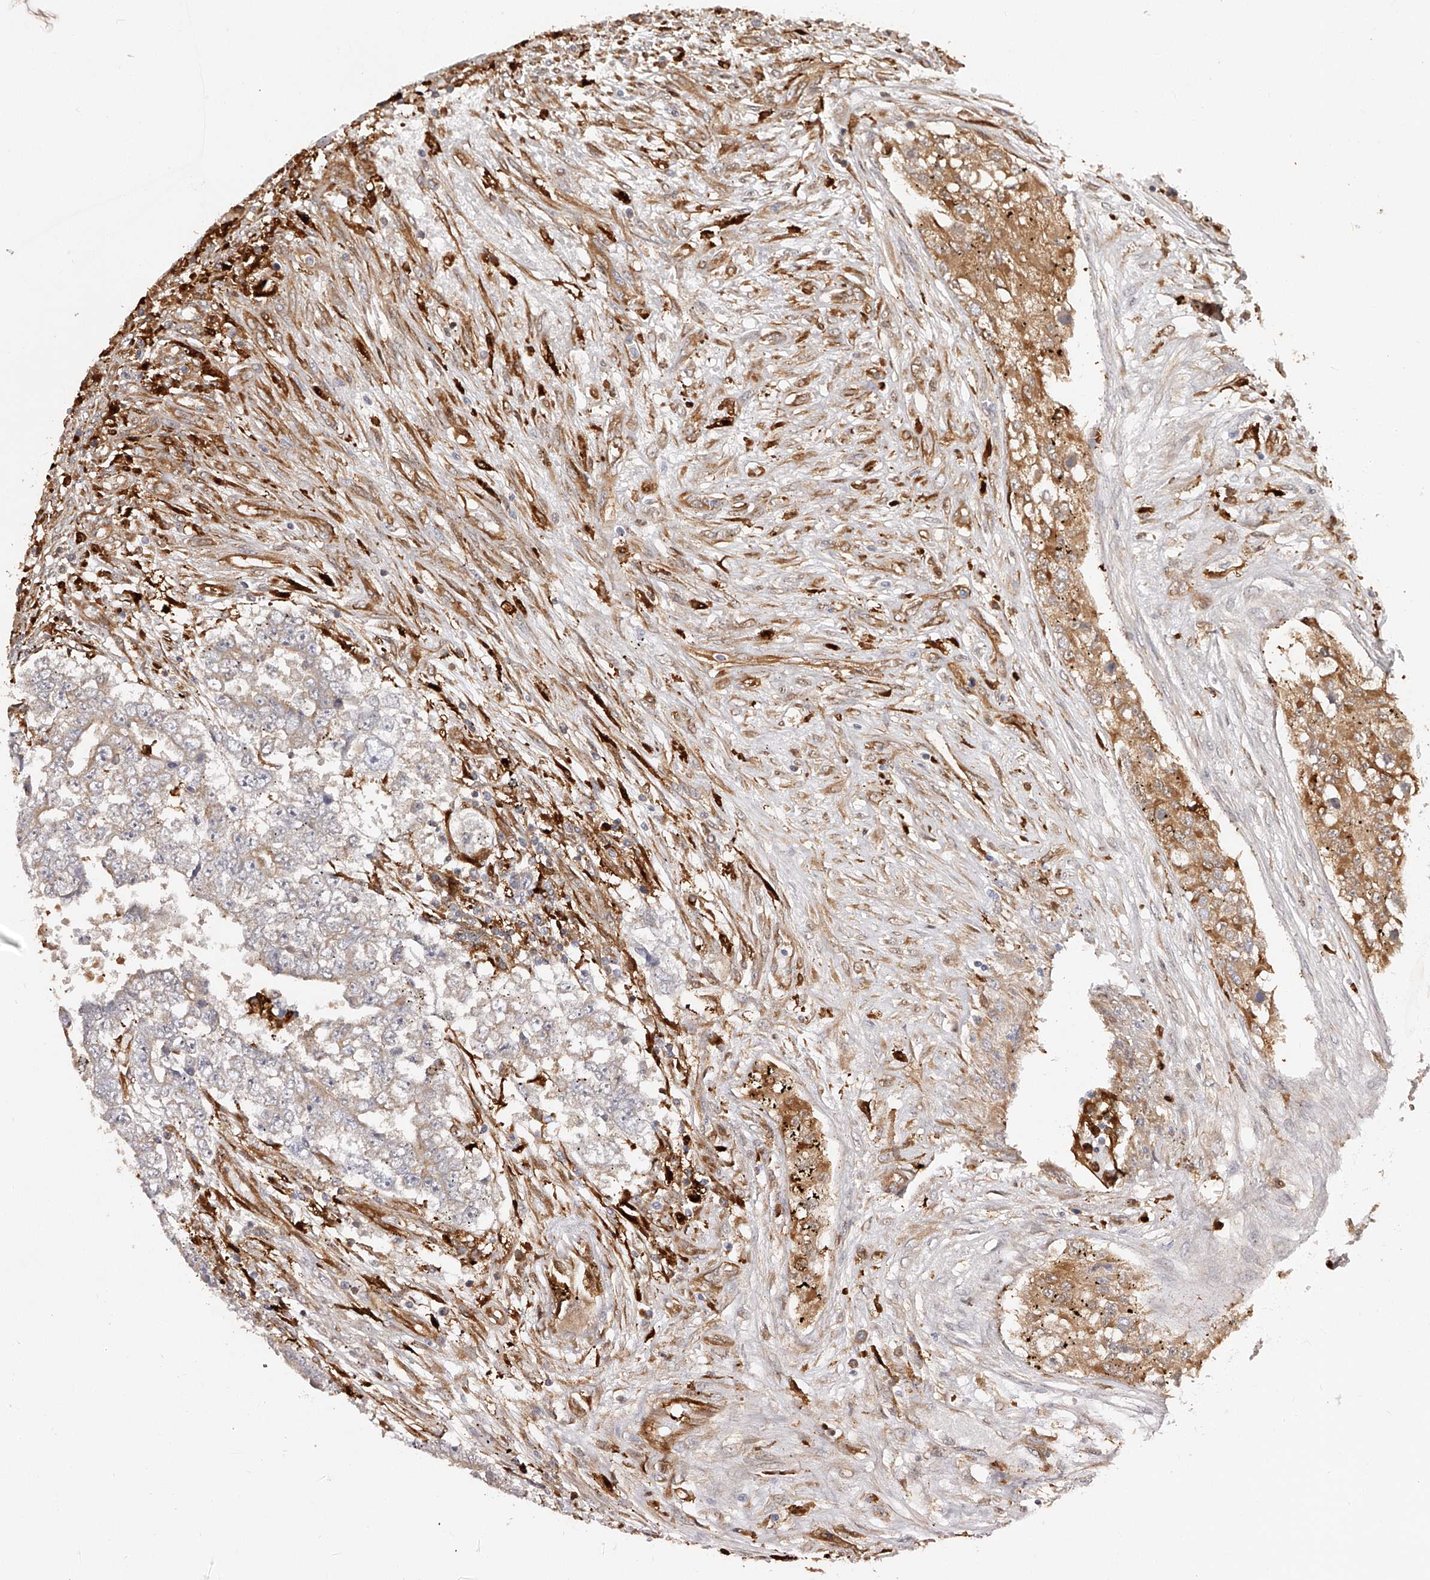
{"staining": {"intensity": "weak", "quantity": ">75%", "location": "cytoplasmic/membranous"}, "tissue": "testis cancer", "cell_type": "Tumor cells", "image_type": "cancer", "snomed": [{"axis": "morphology", "description": "Carcinoma, Embryonal, NOS"}, {"axis": "topography", "description": "Testis"}], "caption": "Immunohistochemistry (IHC) (DAB (3,3'-diaminobenzidine)) staining of testis cancer (embryonal carcinoma) displays weak cytoplasmic/membranous protein expression in about >75% of tumor cells.", "gene": "LAP3", "patient": {"sex": "male", "age": 25}}